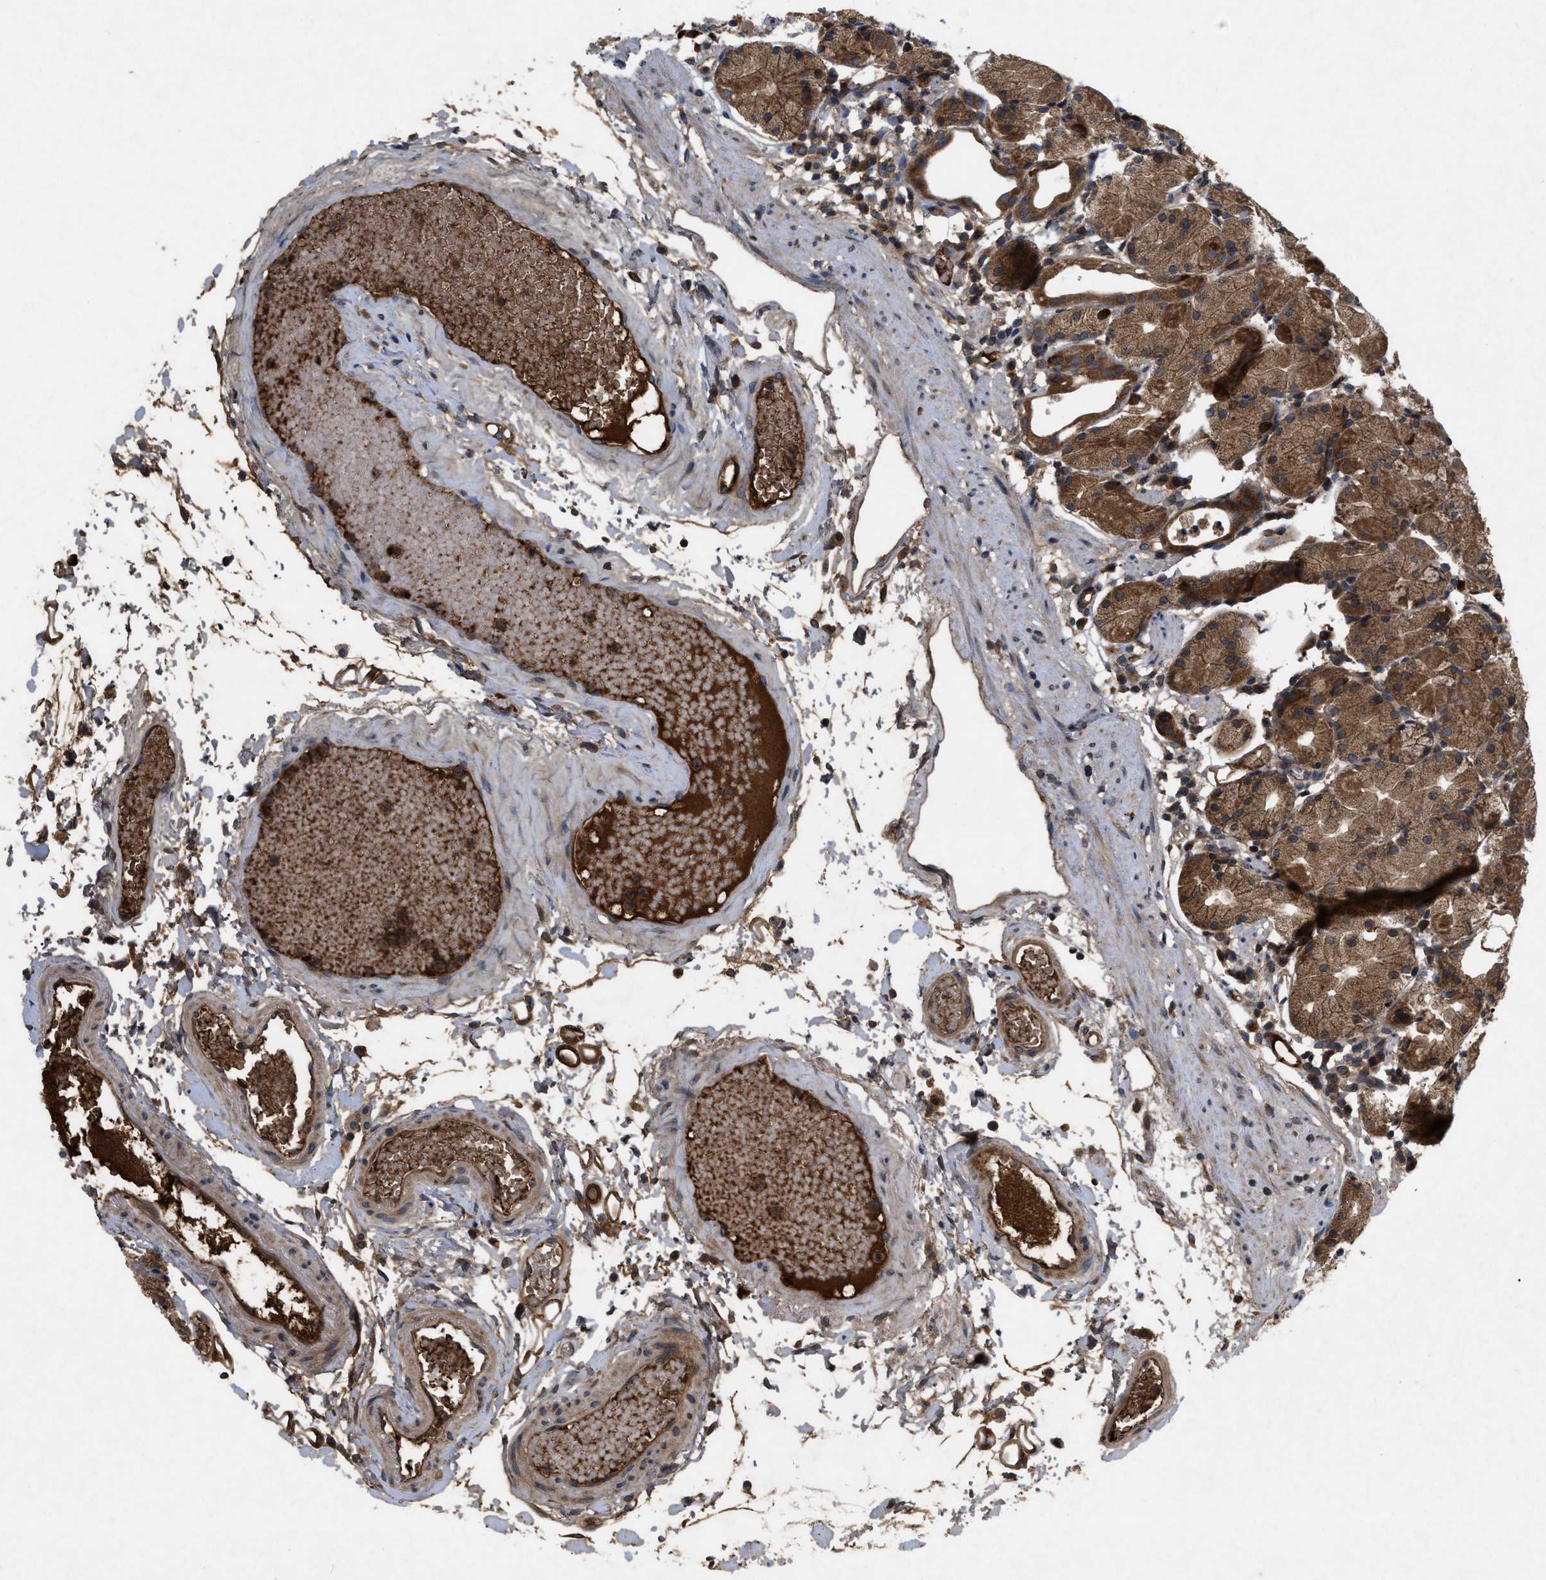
{"staining": {"intensity": "strong", "quantity": ">75%", "location": "cytoplasmic/membranous"}, "tissue": "stomach", "cell_type": "Glandular cells", "image_type": "normal", "snomed": [{"axis": "morphology", "description": "Normal tissue, NOS"}, {"axis": "topography", "description": "Stomach"}, {"axis": "topography", "description": "Stomach, lower"}], "caption": "An immunohistochemistry (IHC) photomicrograph of unremarkable tissue is shown. Protein staining in brown highlights strong cytoplasmic/membranous positivity in stomach within glandular cells. Ihc stains the protein of interest in brown and the nuclei are stained blue.", "gene": "RAB2A", "patient": {"sex": "female", "age": 75}}